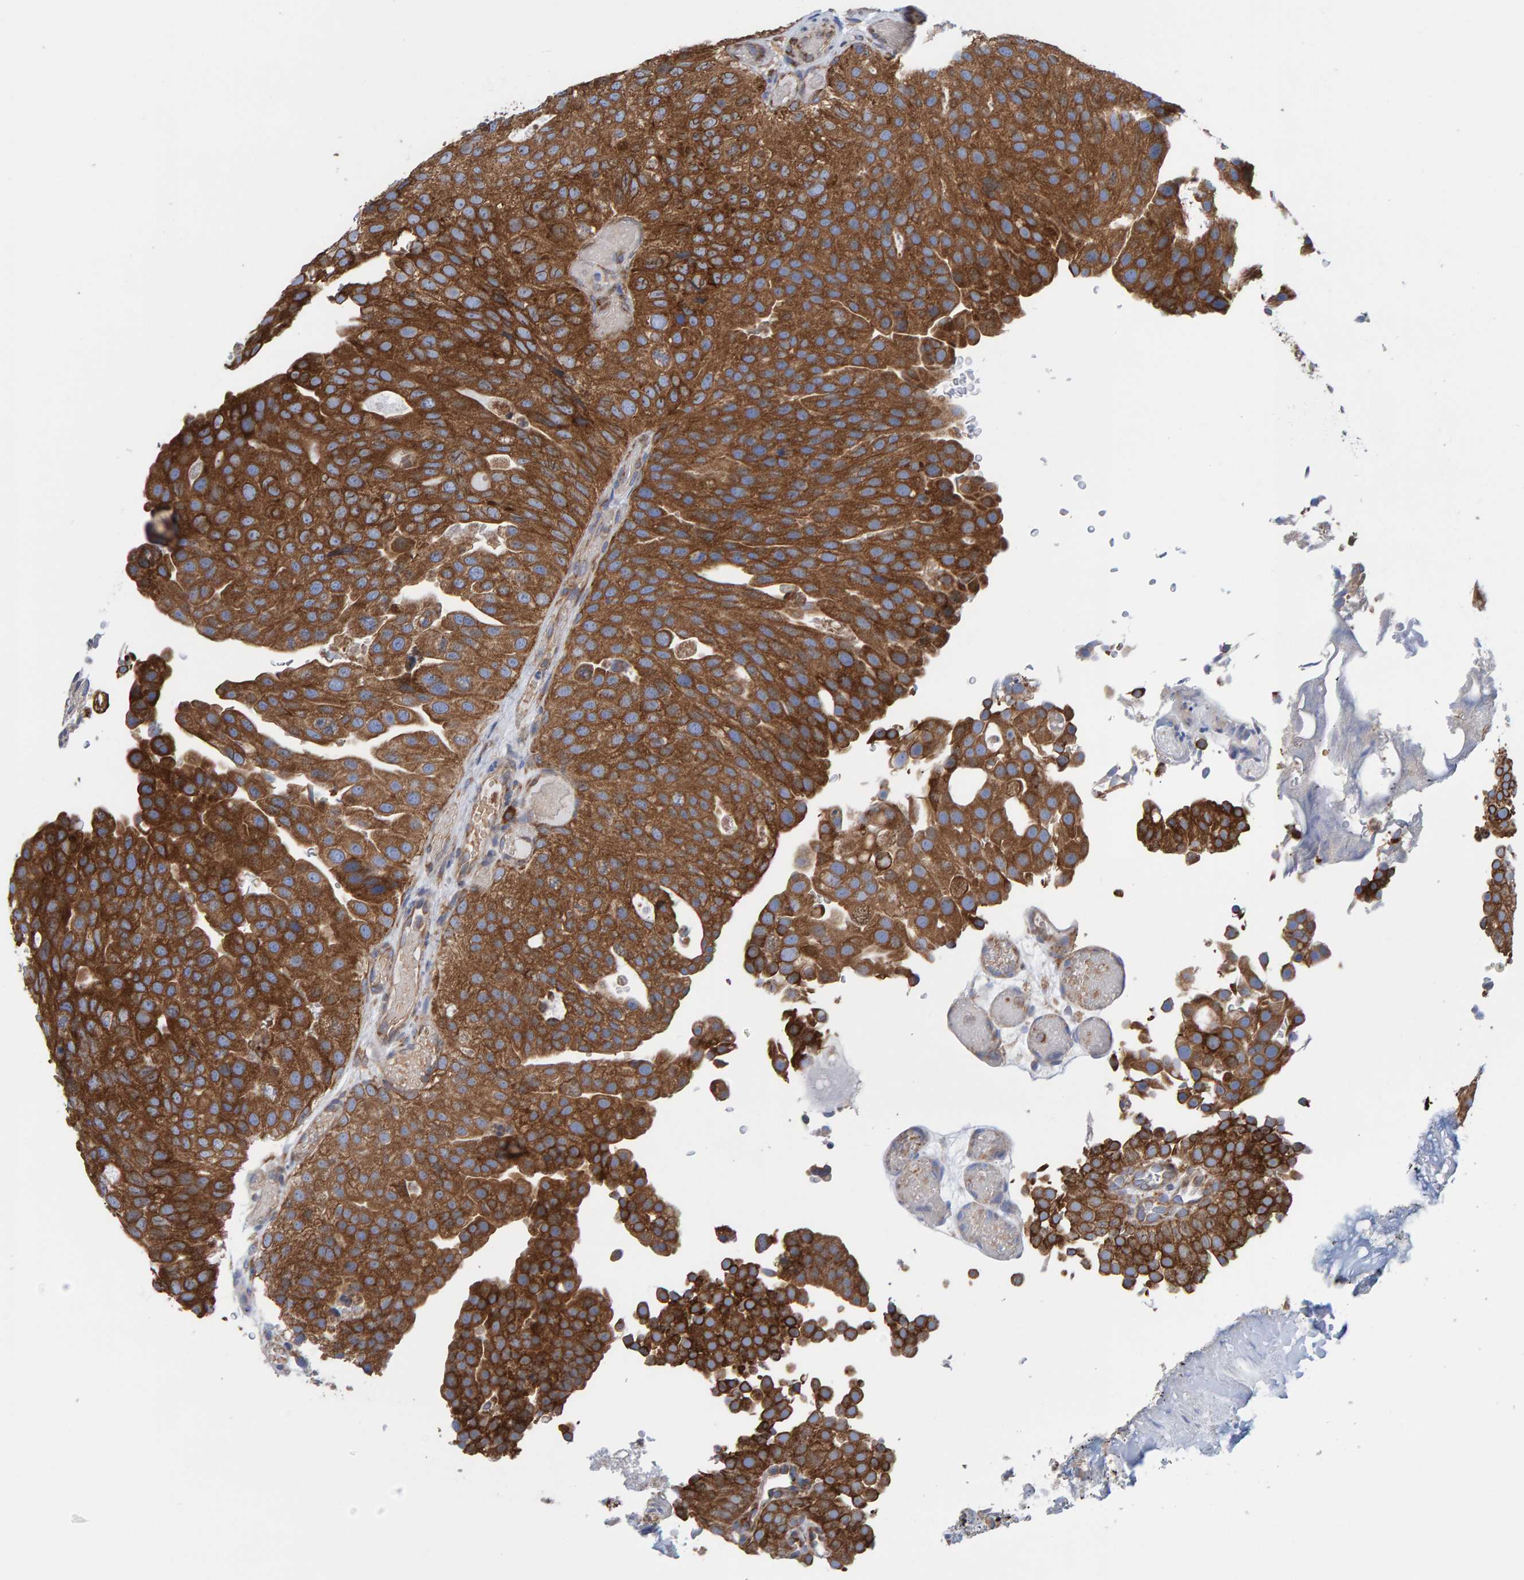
{"staining": {"intensity": "strong", "quantity": ">75%", "location": "cytoplasmic/membranous"}, "tissue": "urothelial cancer", "cell_type": "Tumor cells", "image_type": "cancer", "snomed": [{"axis": "morphology", "description": "Urothelial carcinoma, Low grade"}, {"axis": "topography", "description": "Urinary bladder"}], "caption": "Immunohistochemical staining of low-grade urothelial carcinoma shows high levels of strong cytoplasmic/membranous staining in about >75% of tumor cells.", "gene": "CDK5RAP3", "patient": {"sex": "male", "age": 78}}